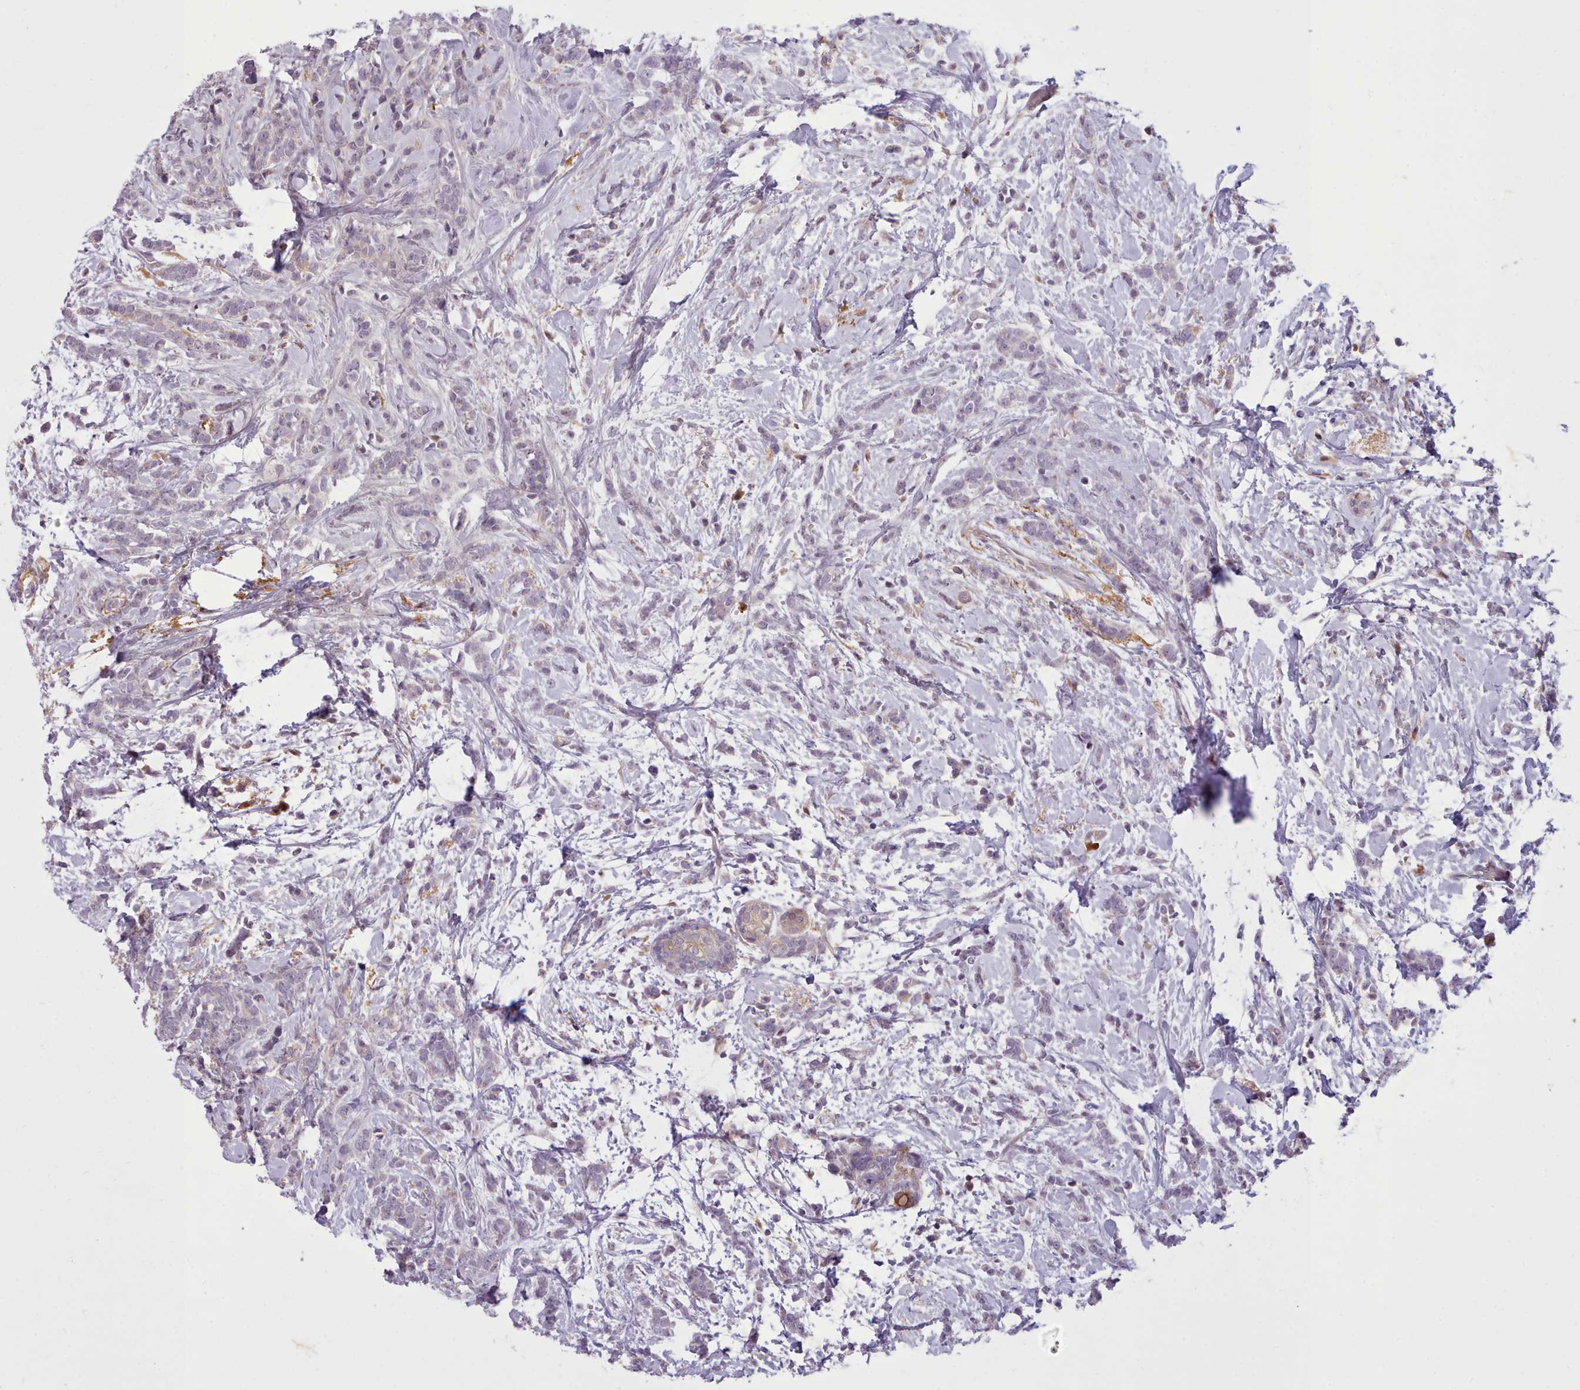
{"staining": {"intensity": "negative", "quantity": "none", "location": "none"}, "tissue": "breast cancer", "cell_type": "Tumor cells", "image_type": "cancer", "snomed": [{"axis": "morphology", "description": "Lobular carcinoma"}, {"axis": "topography", "description": "Breast"}], "caption": "Image shows no significant protein positivity in tumor cells of lobular carcinoma (breast).", "gene": "NMRK1", "patient": {"sex": "female", "age": 58}}